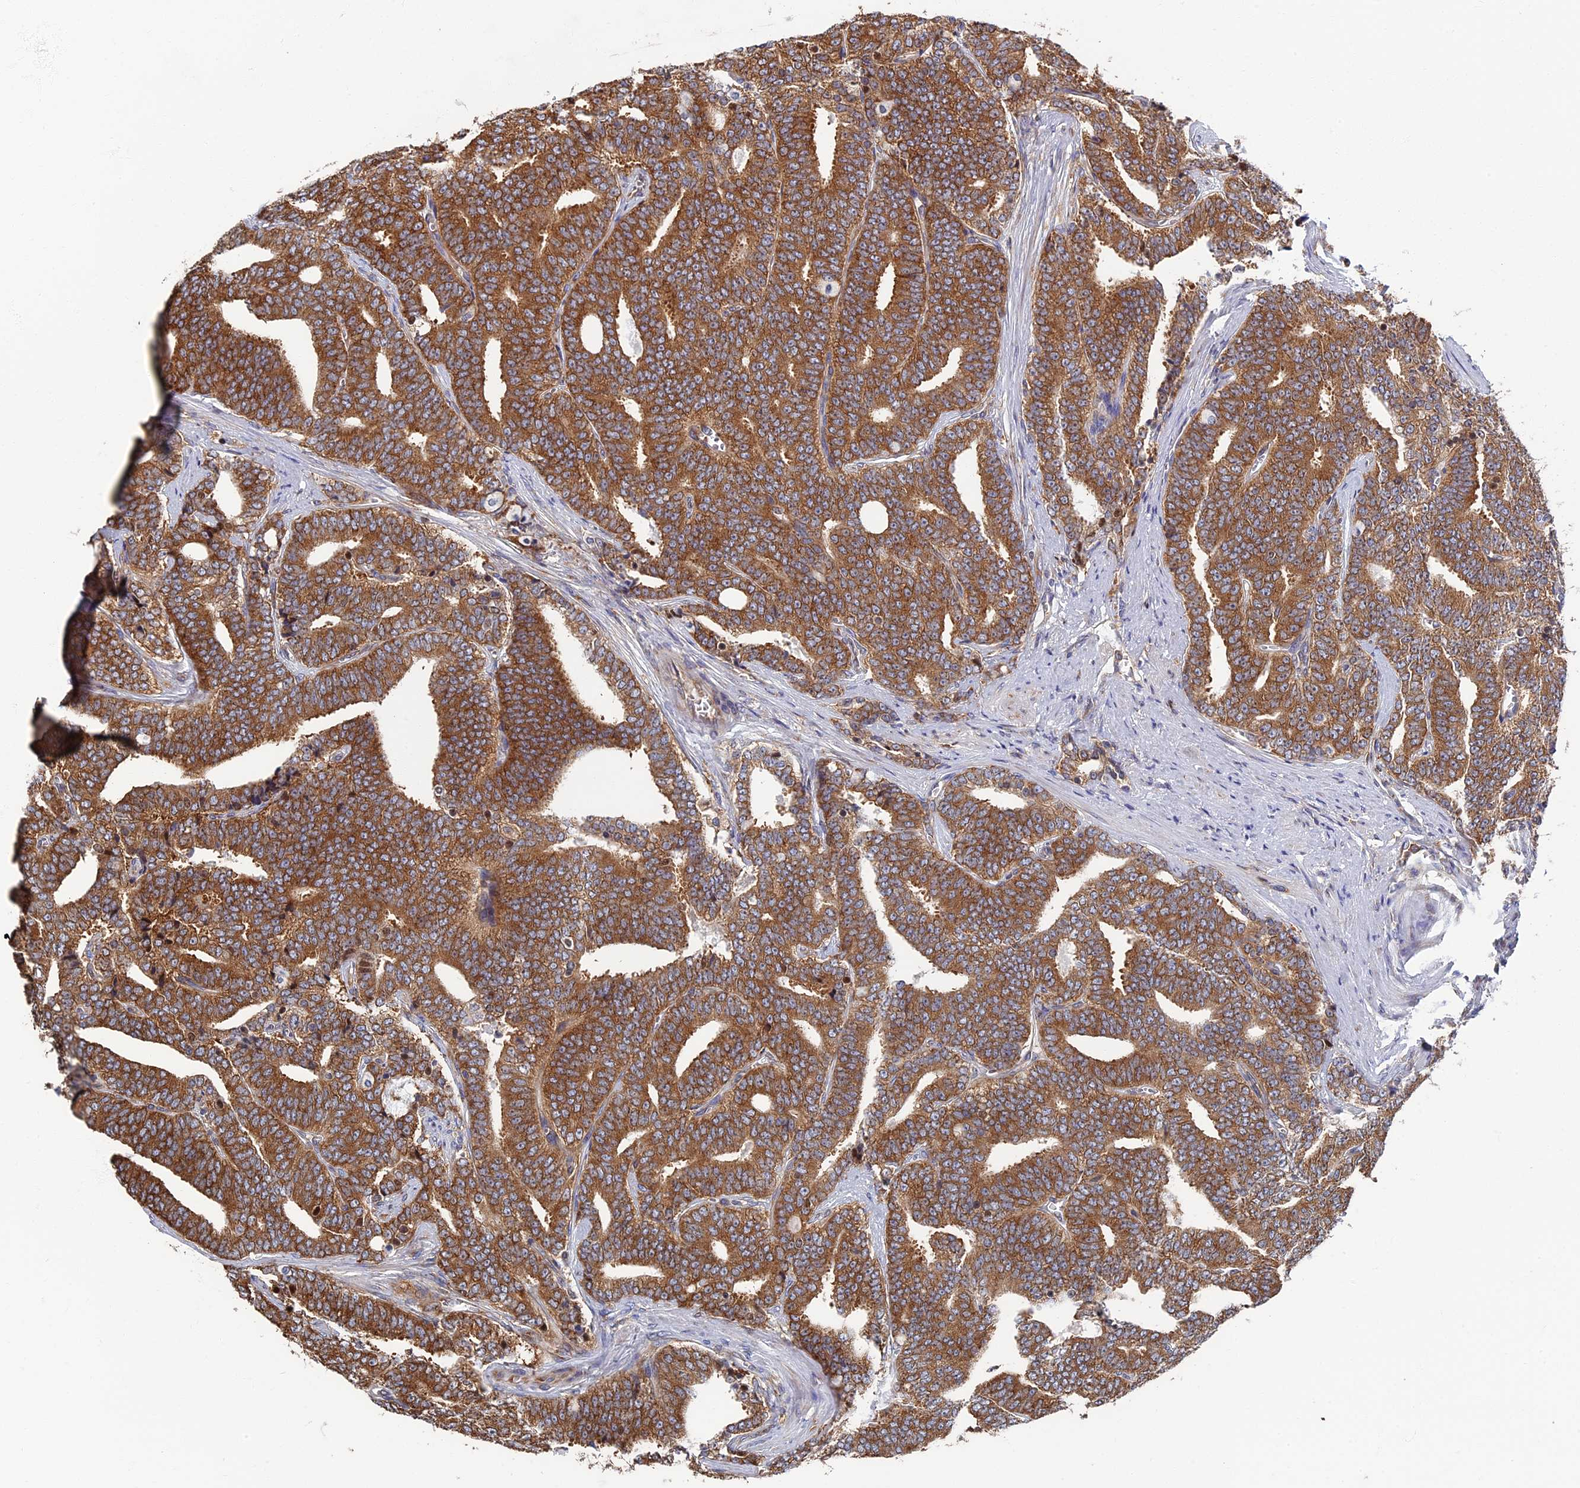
{"staining": {"intensity": "moderate", "quantity": ">75%", "location": "cytoplasmic/membranous"}, "tissue": "prostate cancer", "cell_type": "Tumor cells", "image_type": "cancer", "snomed": [{"axis": "morphology", "description": "Adenocarcinoma, High grade"}, {"axis": "topography", "description": "Prostate and seminal vesicle, NOS"}], "caption": "Protein staining of prostate high-grade adenocarcinoma tissue reveals moderate cytoplasmic/membranous positivity in approximately >75% of tumor cells.", "gene": "YBX1", "patient": {"sex": "male", "age": 67}}